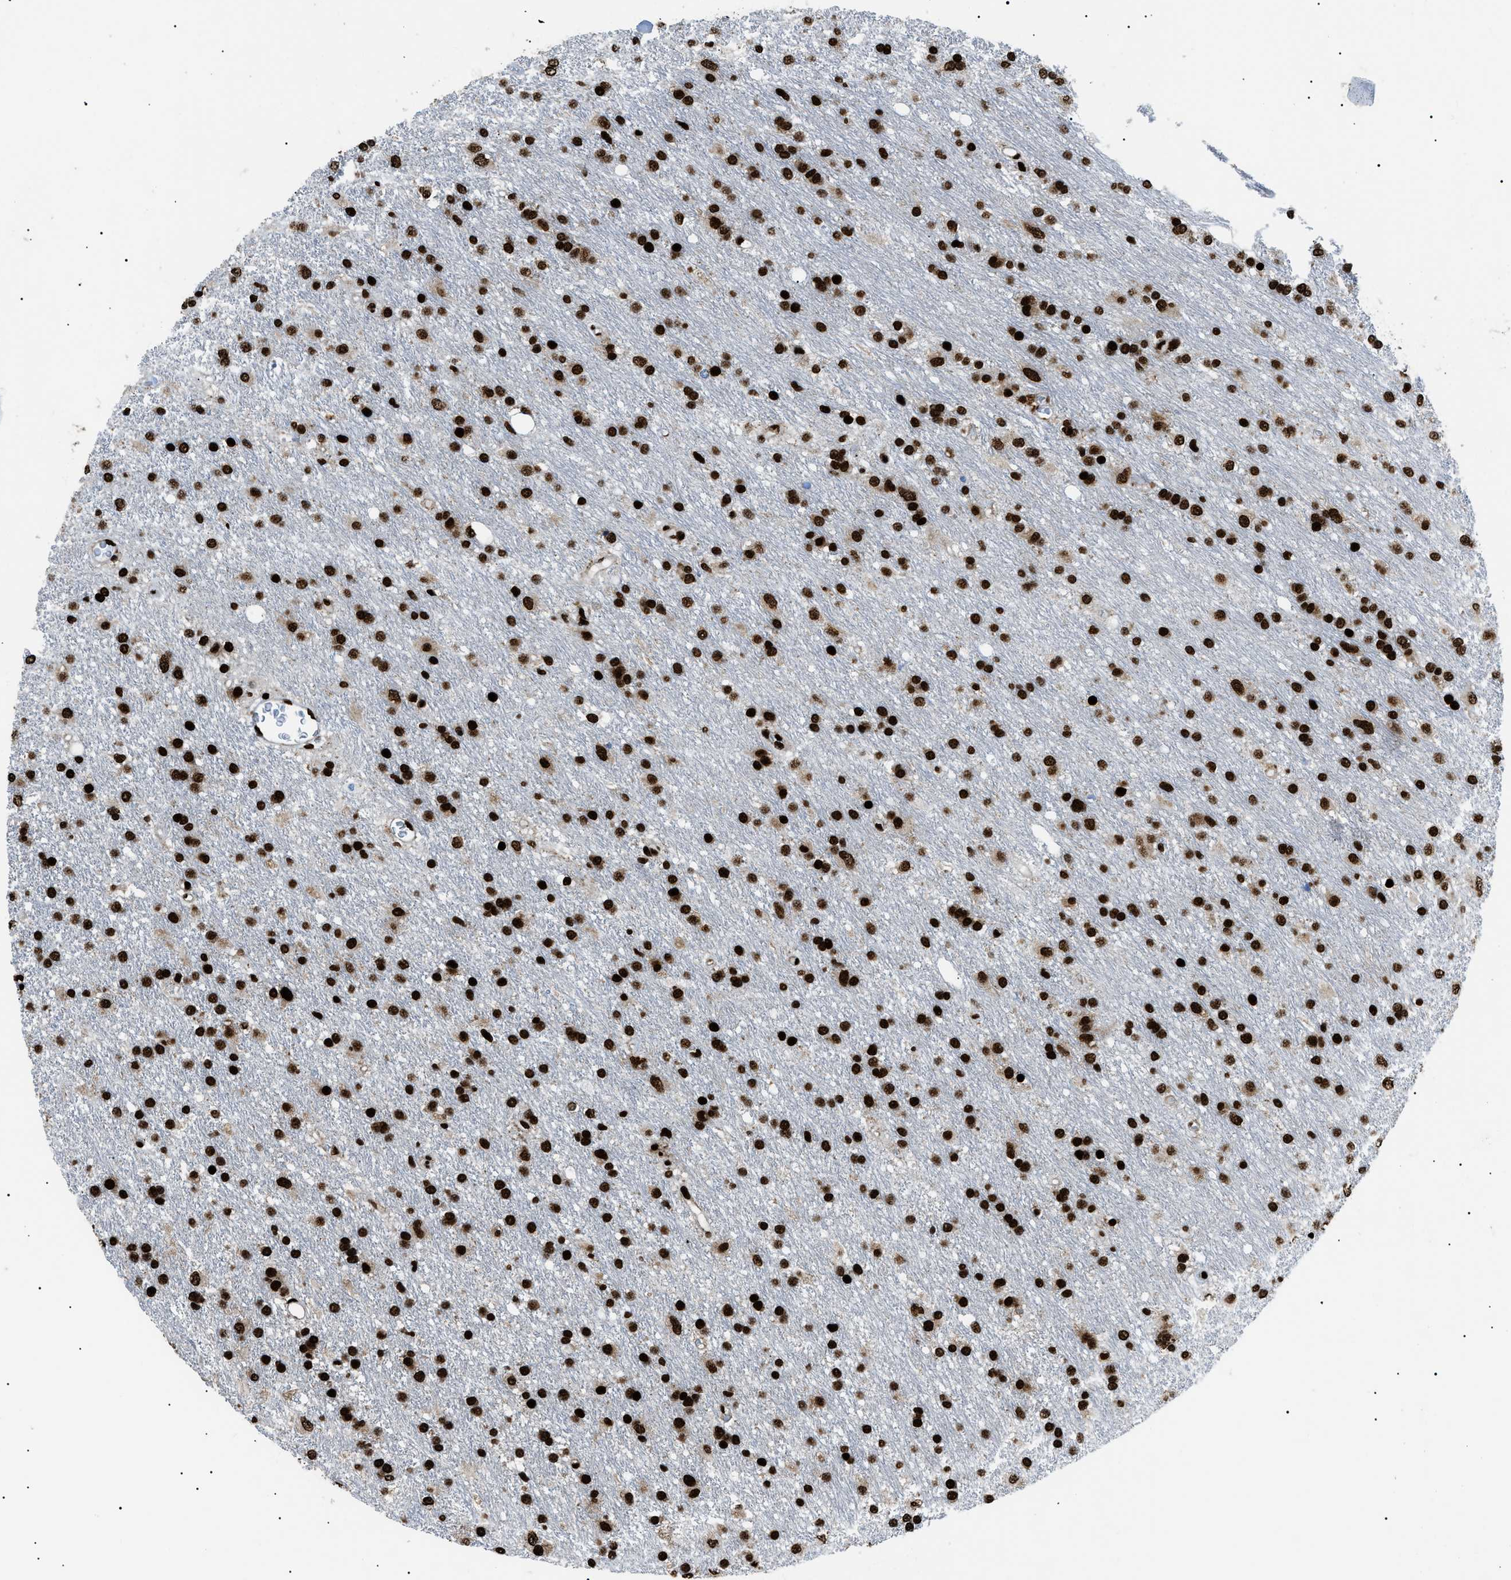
{"staining": {"intensity": "strong", "quantity": ">75%", "location": "nuclear"}, "tissue": "glioma", "cell_type": "Tumor cells", "image_type": "cancer", "snomed": [{"axis": "morphology", "description": "Glioma, malignant, Low grade"}, {"axis": "topography", "description": "Brain"}], "caption": "DAB immunohistochemical staining of glioma demonstrates strong nuclear protein expression in about >75% of tumor cells.", "gene": "HNRNPK", "patient": {"sex": "male", "age": 77}}